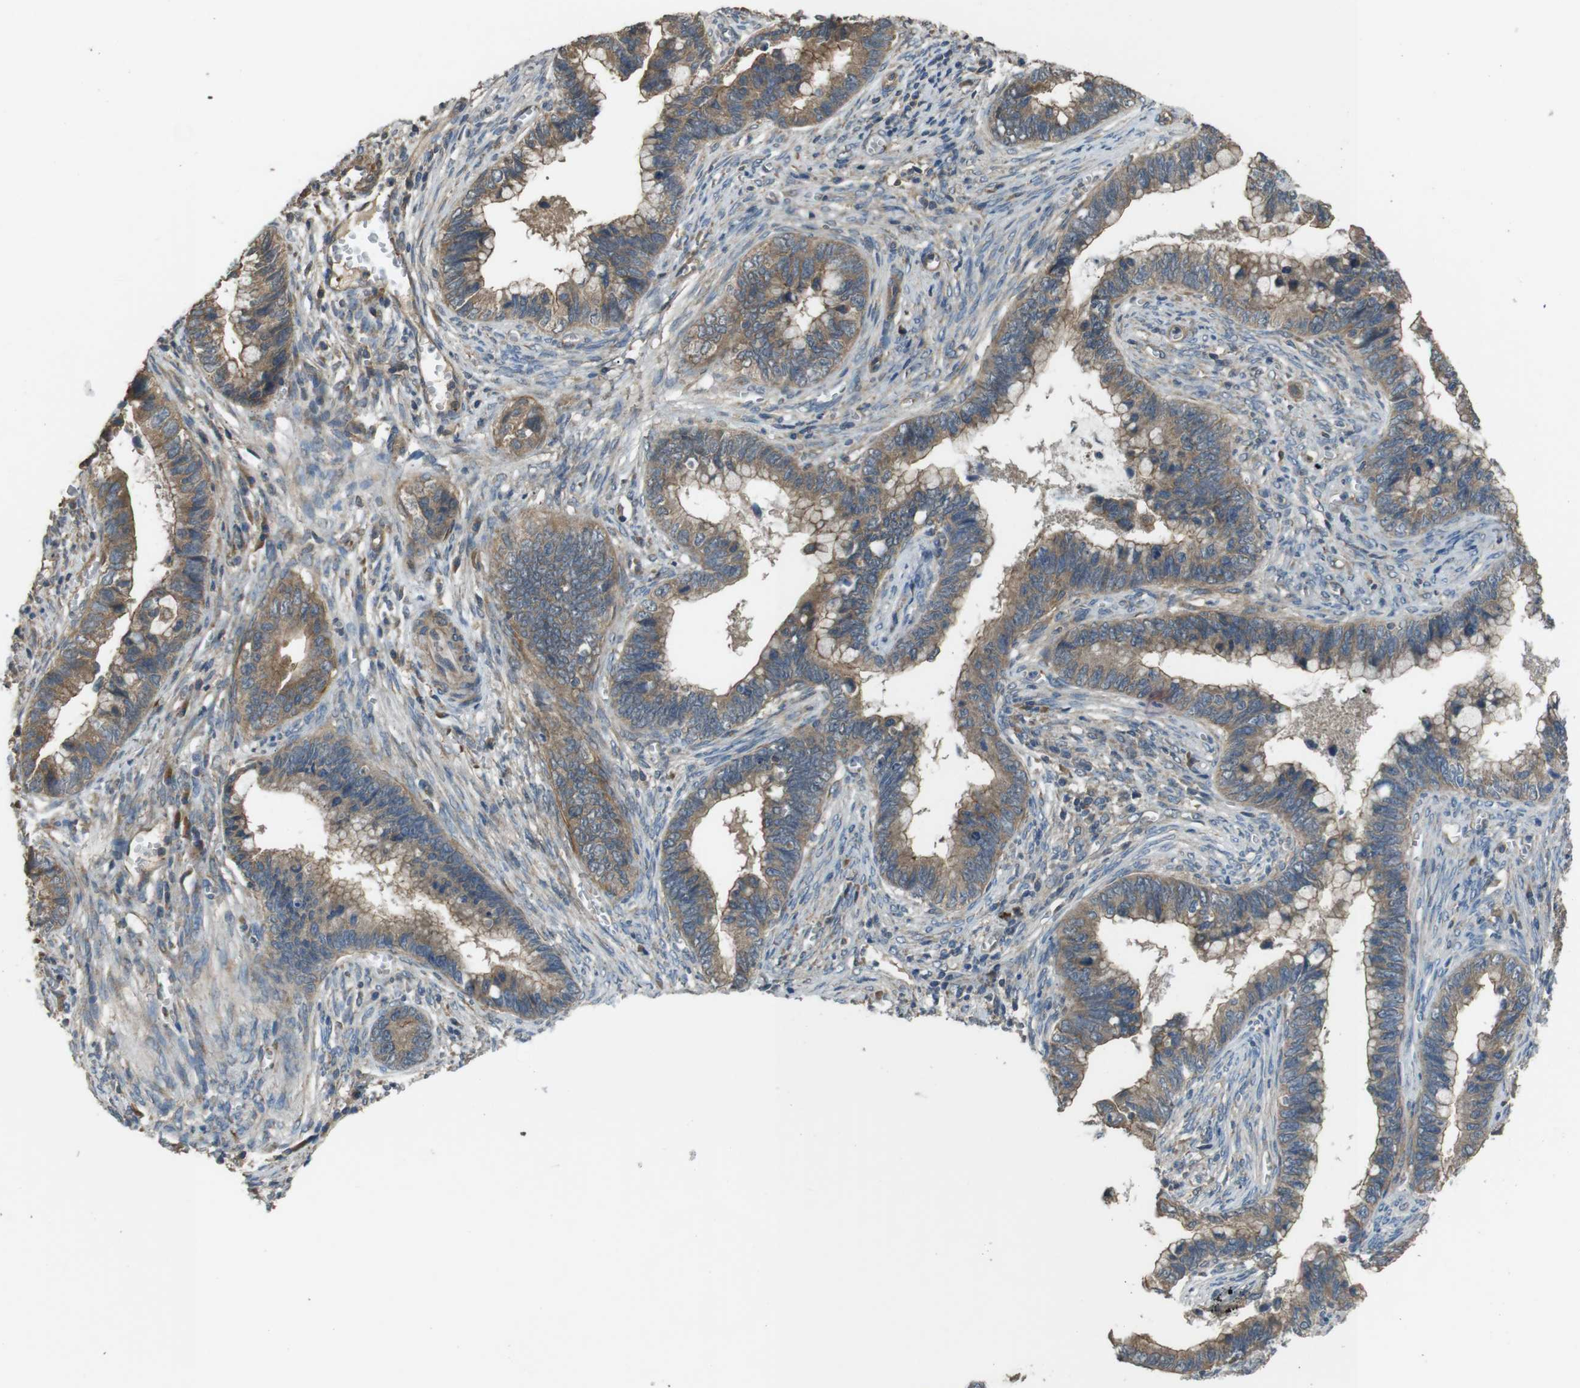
{"staining": {"intensity": "moderate", "quantity": ">75%", "location": "cytoplasmic/membranous"}, "tissue": "cervical cancer", "cell_type": "Tumor cells", "image_type": "cancer", "snomed": [{"axis": "morphology", "description": "Adenocarcinoma, NOS"}, {"axis": "topography", "description": "Cervix"}], "caption": "This is a histology image of immunohistochemistry (IHC) staining of adenocarcinoma (cervical), which shows moderate staining in the cytoplasmic/membranous of tumor cells.", "gene": "FUT2", "patient": {"sex": "female", "age": 44}}